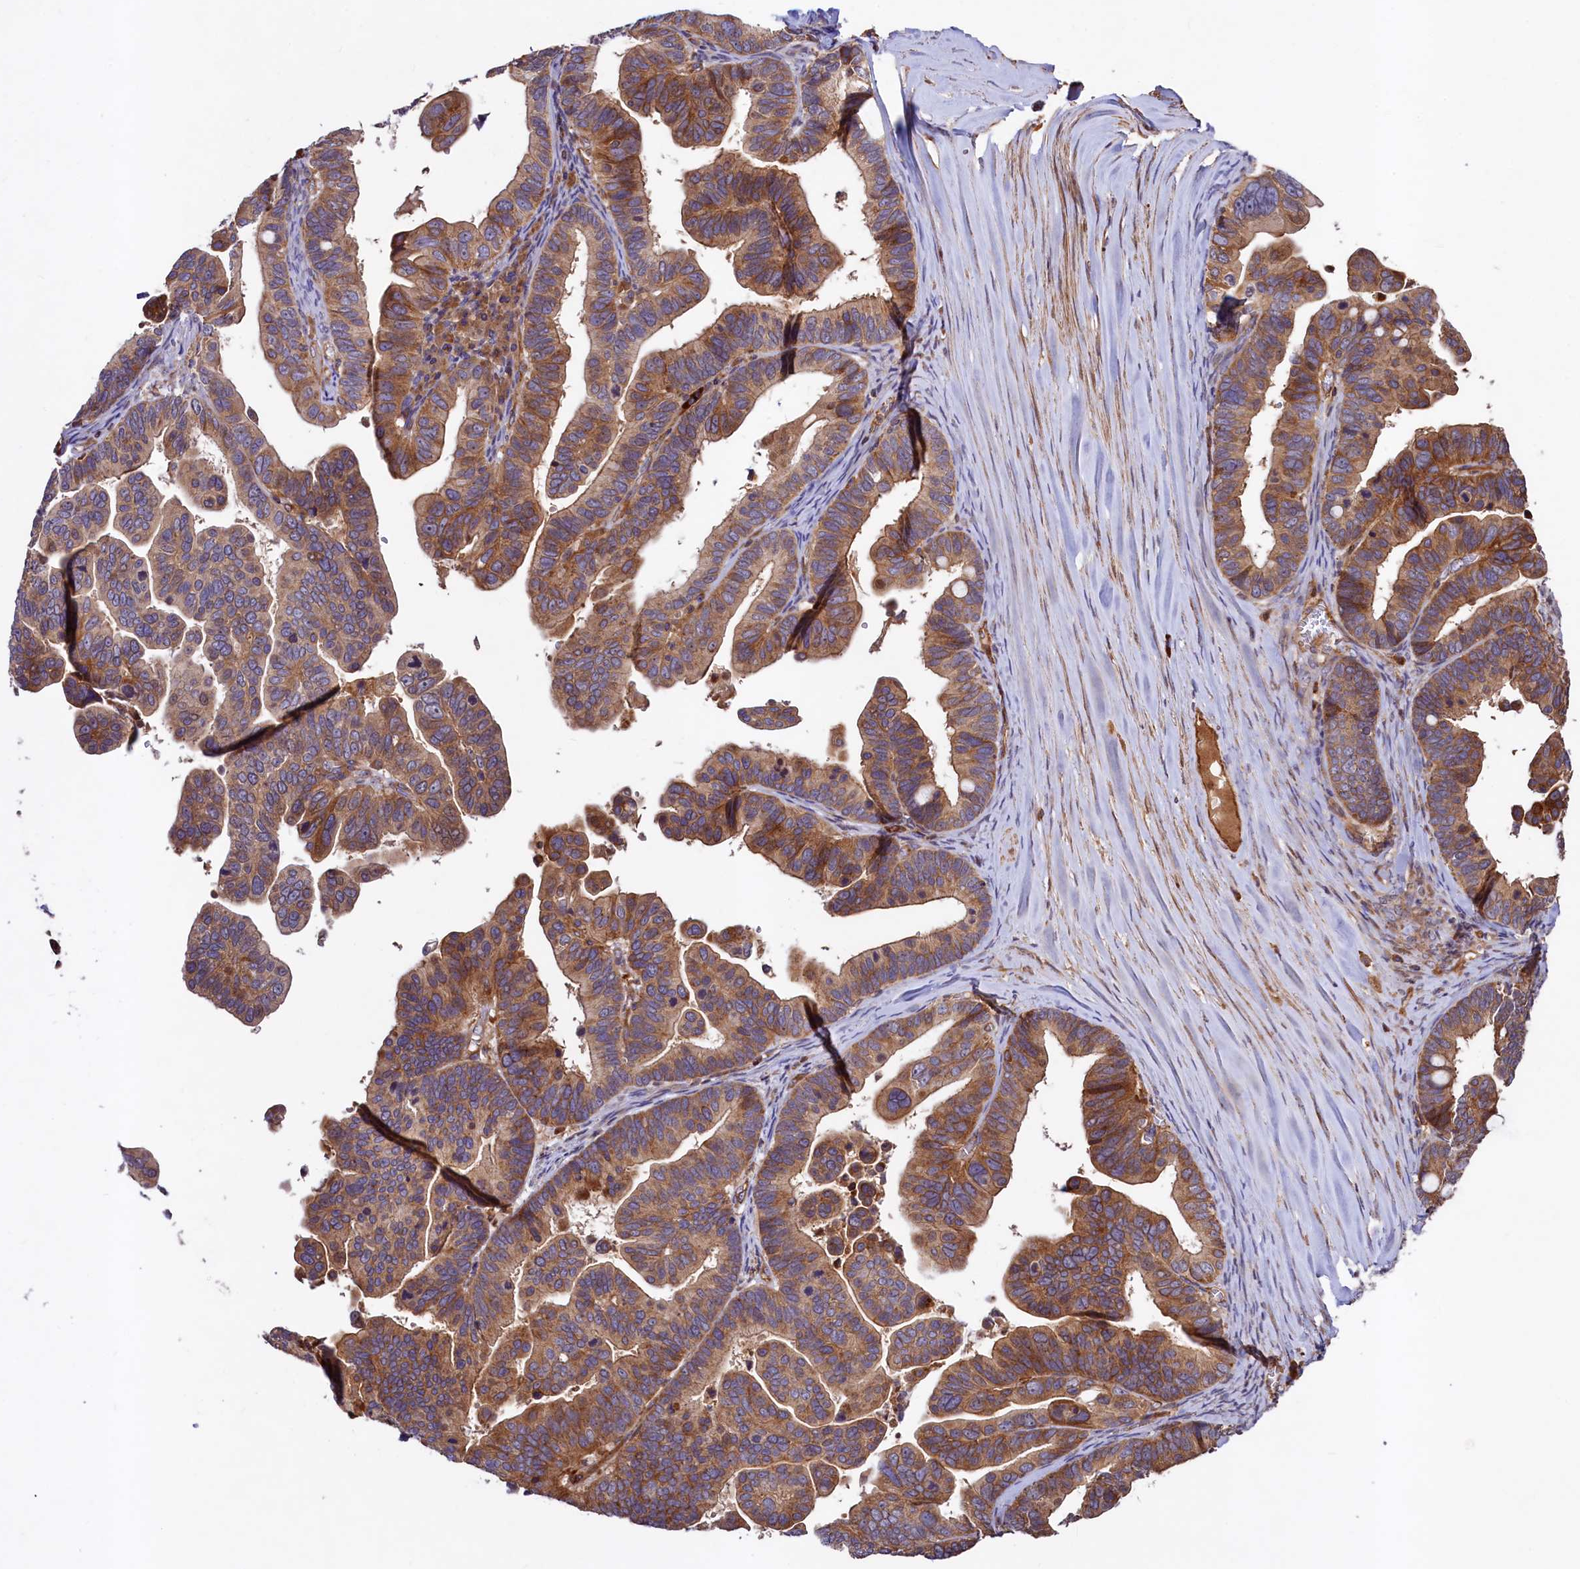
{"staining": {"intensity": "moderate", "quantity": ">75%", "location": "cytoplasmic/membranous"}, "tissue": "ovarian cancer", "cell_type": "Tumor cells", "image_type": "cancer", "snomed": [{"axis": "morphology", "description": "Cystadenocarcinoma, serous, NOS"}, {"axis": "topography", "description": "Ovary"}], "caption": "A medium amount of moderate cytoplasmic/membranous expression is present in approximately >75% of tumor cells in ovarian serous cystadenocarcinoma tissue. The staining was performed using DAB (3,3'-diaminobenzidine), with brown indicating positive protein expression. Nuclei are stained blue with hematoxylin.", "gene": "KLHDC4", "patient": {"sex": "female", "age": 56}}